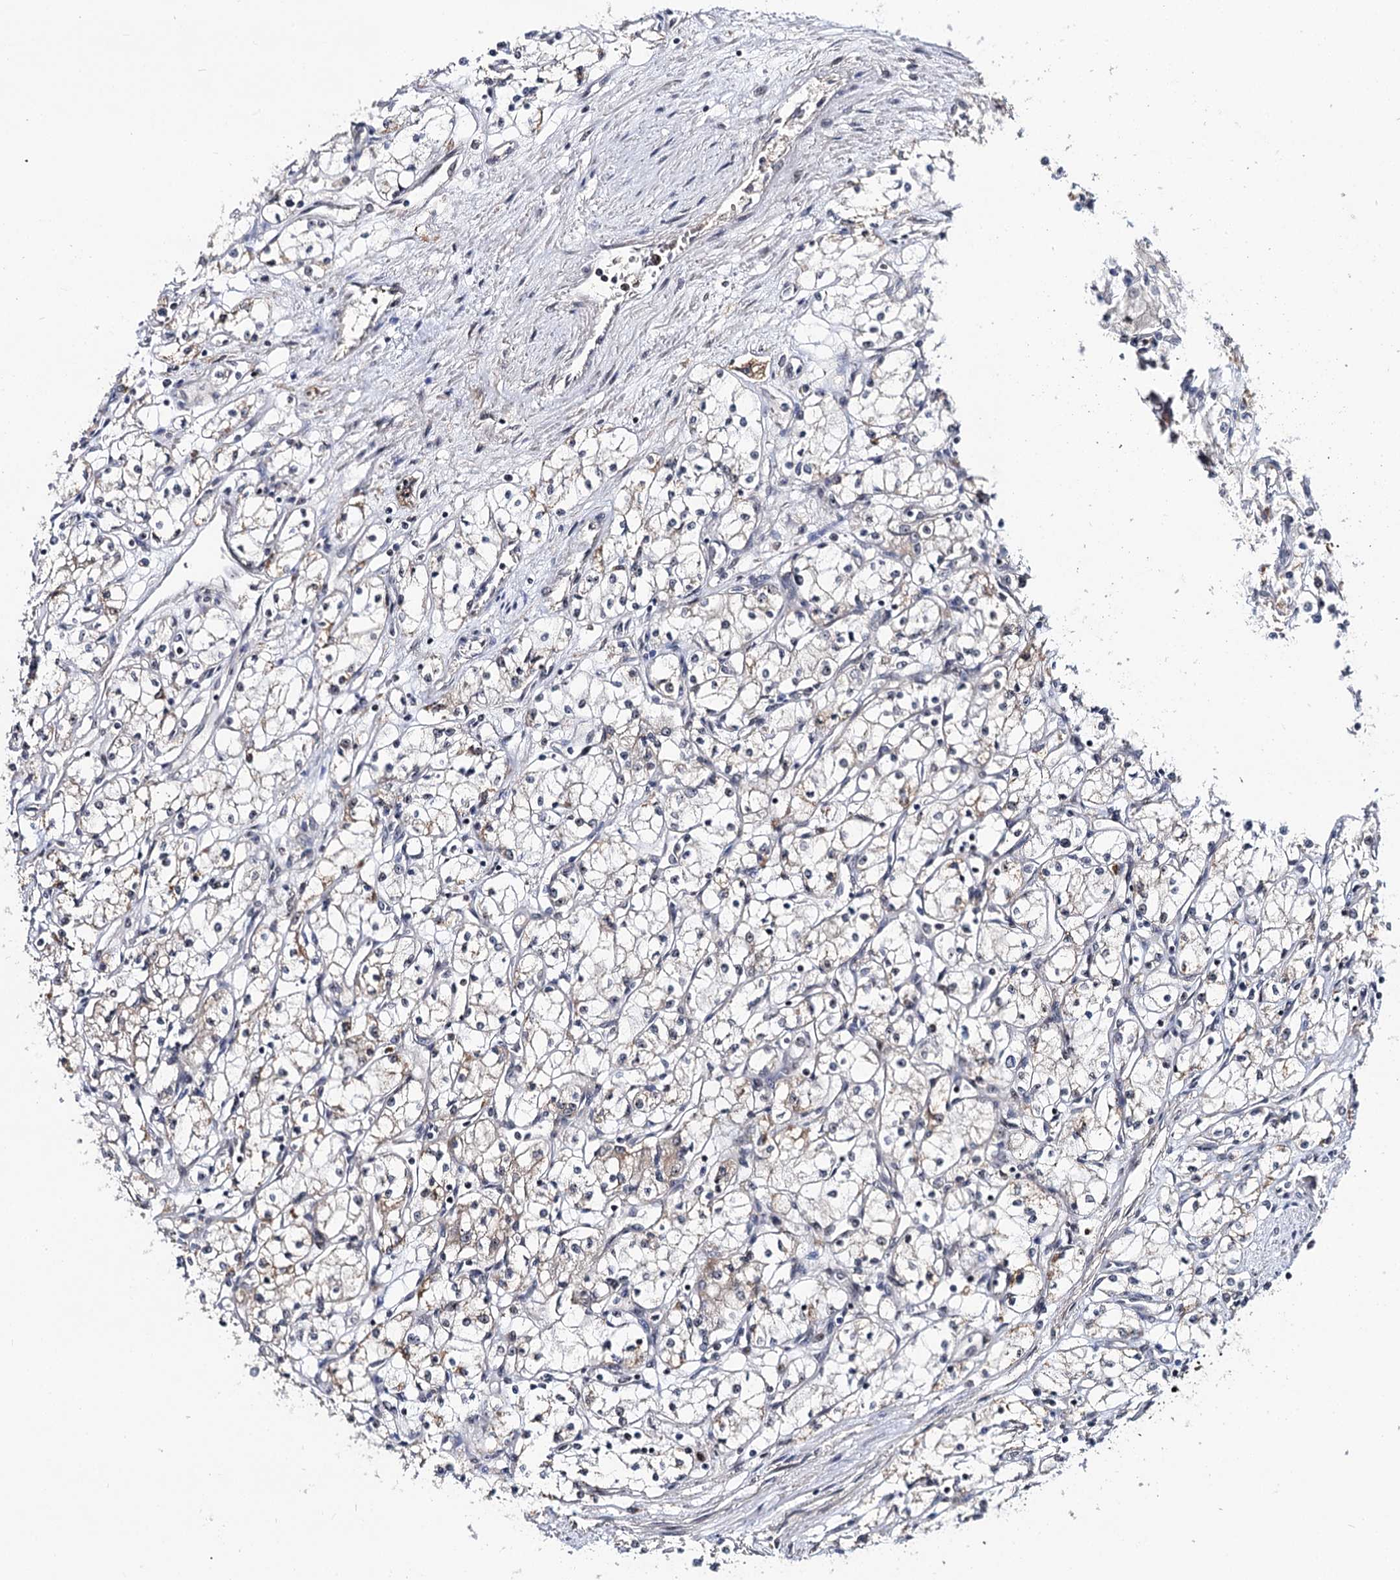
{"staining": {"intensity": "weak", "quantity": "<25%", "location": "cytoplasmic/membranous"}, "tissue": "renal cancer", "cell_type": "Tumor cells", "image_type": "cancer", "snomed": [{"axis": "morphology", "description": "Adenocarcinoma, NOS"}, {"axis": "topography", "description": "Kidney"}], "caption": "An image of human renal cancer is negative for staining in tumor cells.", "gene": "SUPT20H", "patient": {"sex": "male", "age": 59}}